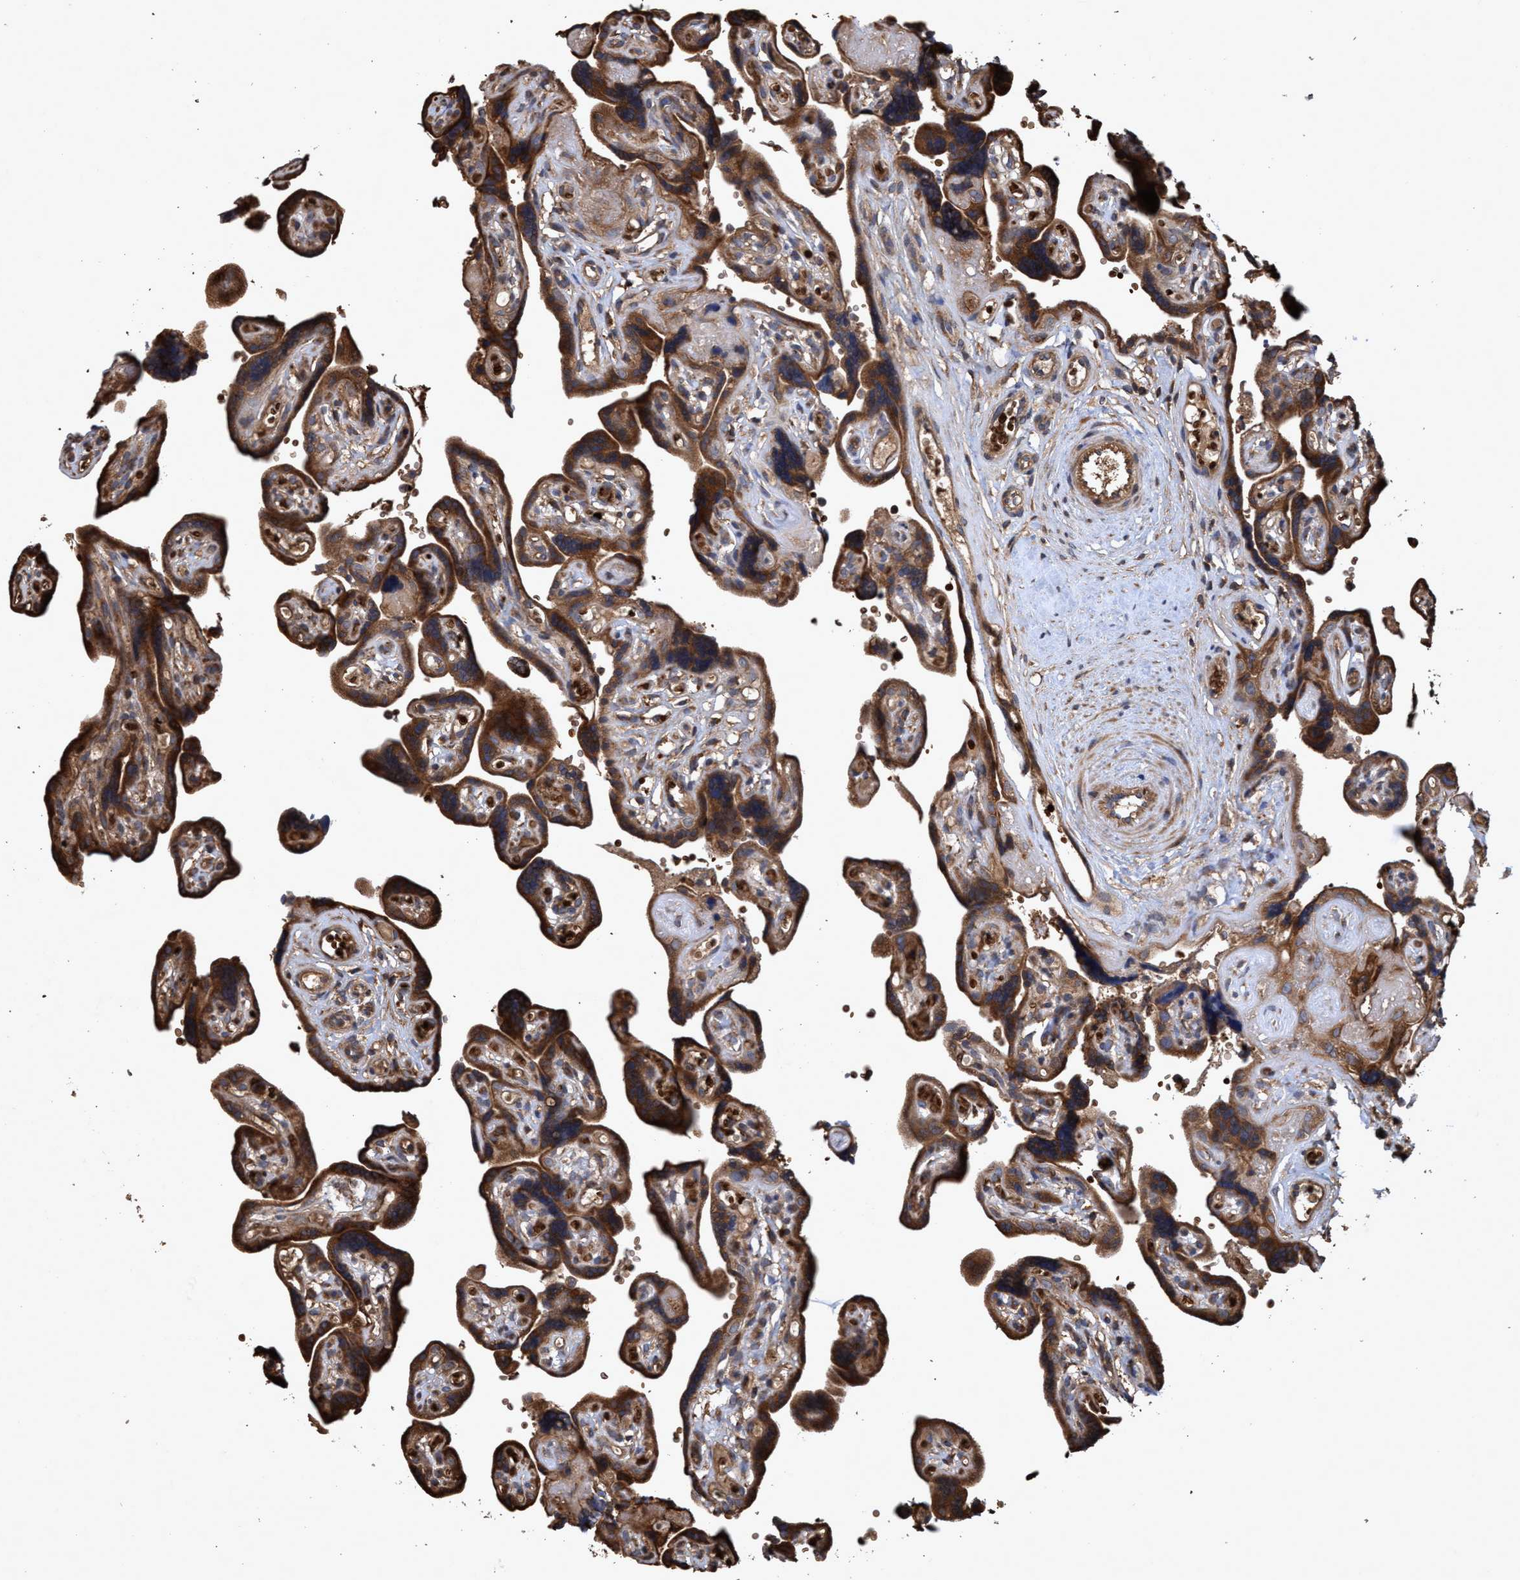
{"staining": {"intensity": "strong", "quantity": ">75%", "location": "cytoplasmic/membranous"}, "tissue": "placenta", "cell_type": "Trophoblastic cells", "image_type": "normal", "snomed": [{"axis": "morphology", "description": "Normal tissue, NOS"}, {"axis": "topography", "description": "Placenta"}], "caption": "DAB (3,3'-diaminobenzidine) immunohistochemical staining of benign placenta exhibits strong cytoplasmic/membranous protein positivity in approximately >75% of trophoblastic cells.", "gene": "CHMP6", "patient": {"sex": "female", "age": 30}}